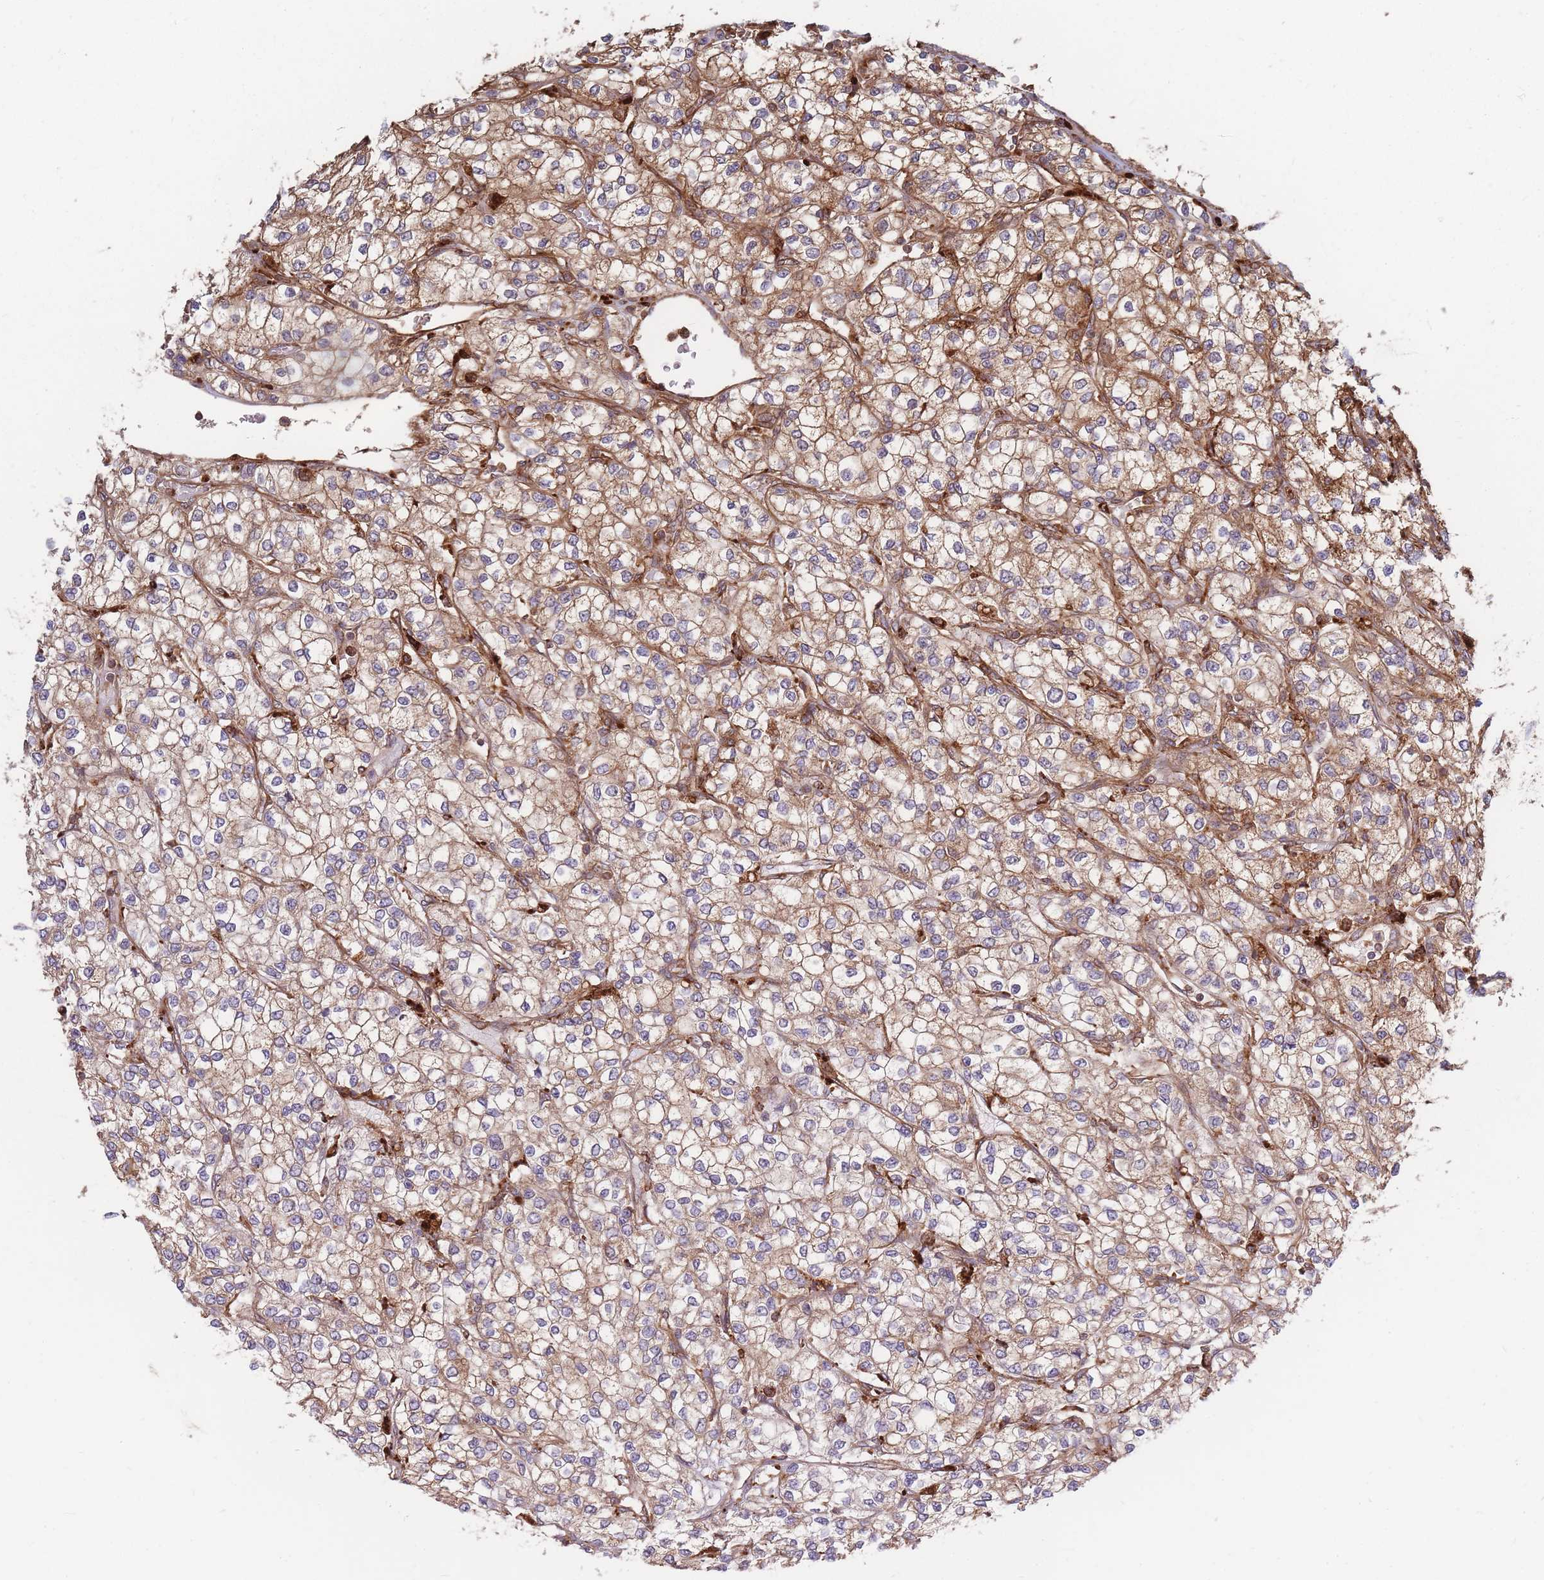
{"staining": {"intensity": "moderate", "quantity": ">75%", "location": "cytoplasmic/membranous"}, "tissue": "renal cancer", "cell_type": "Tumor cells", "image_type": "cancer", "snomed": [{"axis": "morphology", "description": "Adenocarcinoma, NOS"}, {"axis": "topography", "description": "Kidney"}], "caption": "Protein staining of adenocarcinoma (renal) tissue displays moderate cytoplasmic/membranous positivity in about >75% of tumor cells. The staining is performed using DAB brown chromogen to label protein expression. The nuclei are counter-stained blue using hematoxylin.", "gene": "RASSF2", "patient": {"sex": "male", "age": 80}}